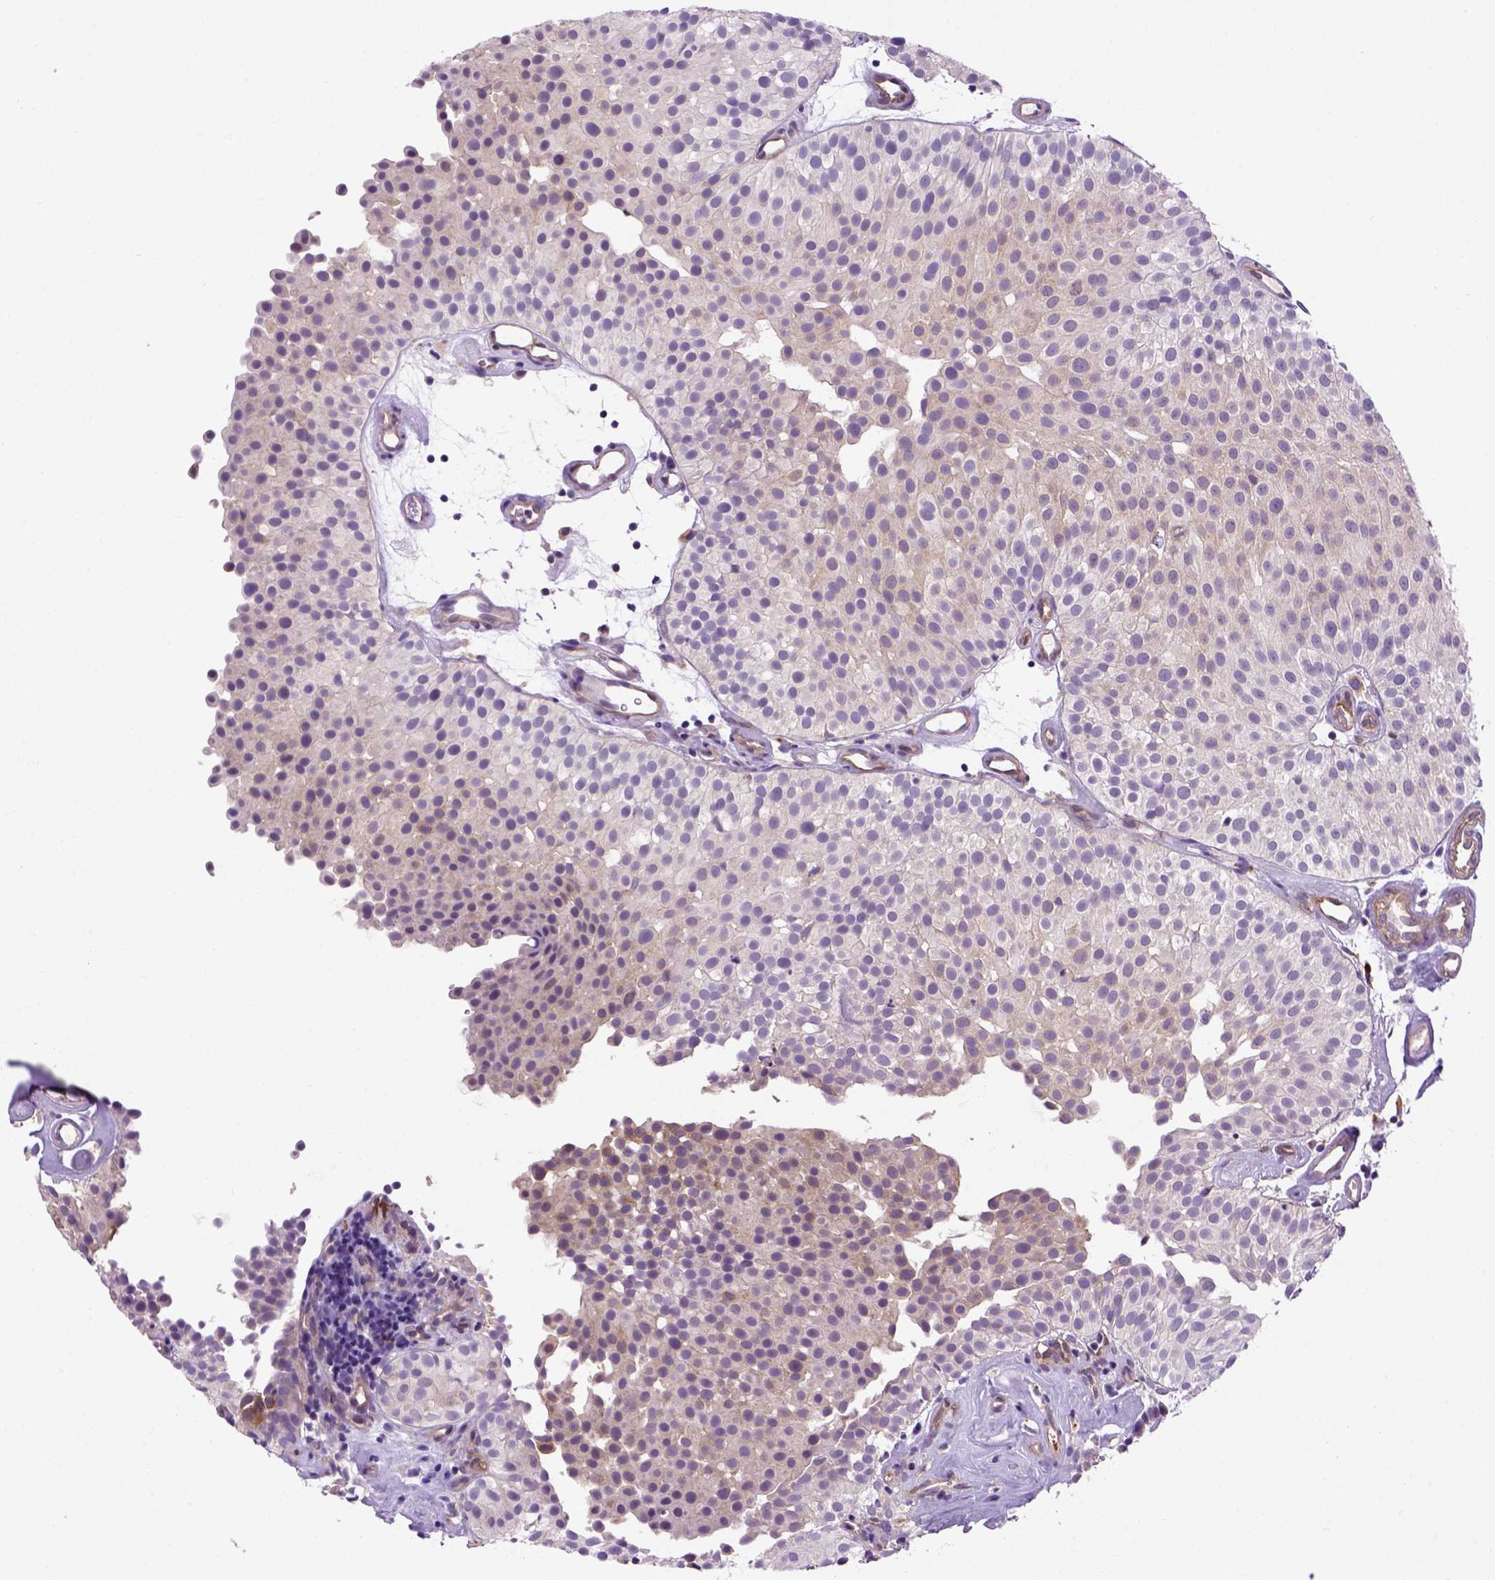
{"staining": {"intensity": "negative", "quantity": "none", "location": "none"}, "tissue": "urothelial cancer", "cell_type": "Tumor cells", "image_type": "cancer", "snomed": [{"axis": "morphology", "description": "Urothelial carcinoma, Low grade"}, {"axis": "topography", "description": "Urinary bladder"}], "caption": "Human urothelial cancer stained for a protein using immunohistochemistry (IHC) shows no positivity in tumor cells.", "gene": "CASKIN2", "patient": {"sex": "female", "age": 87}}